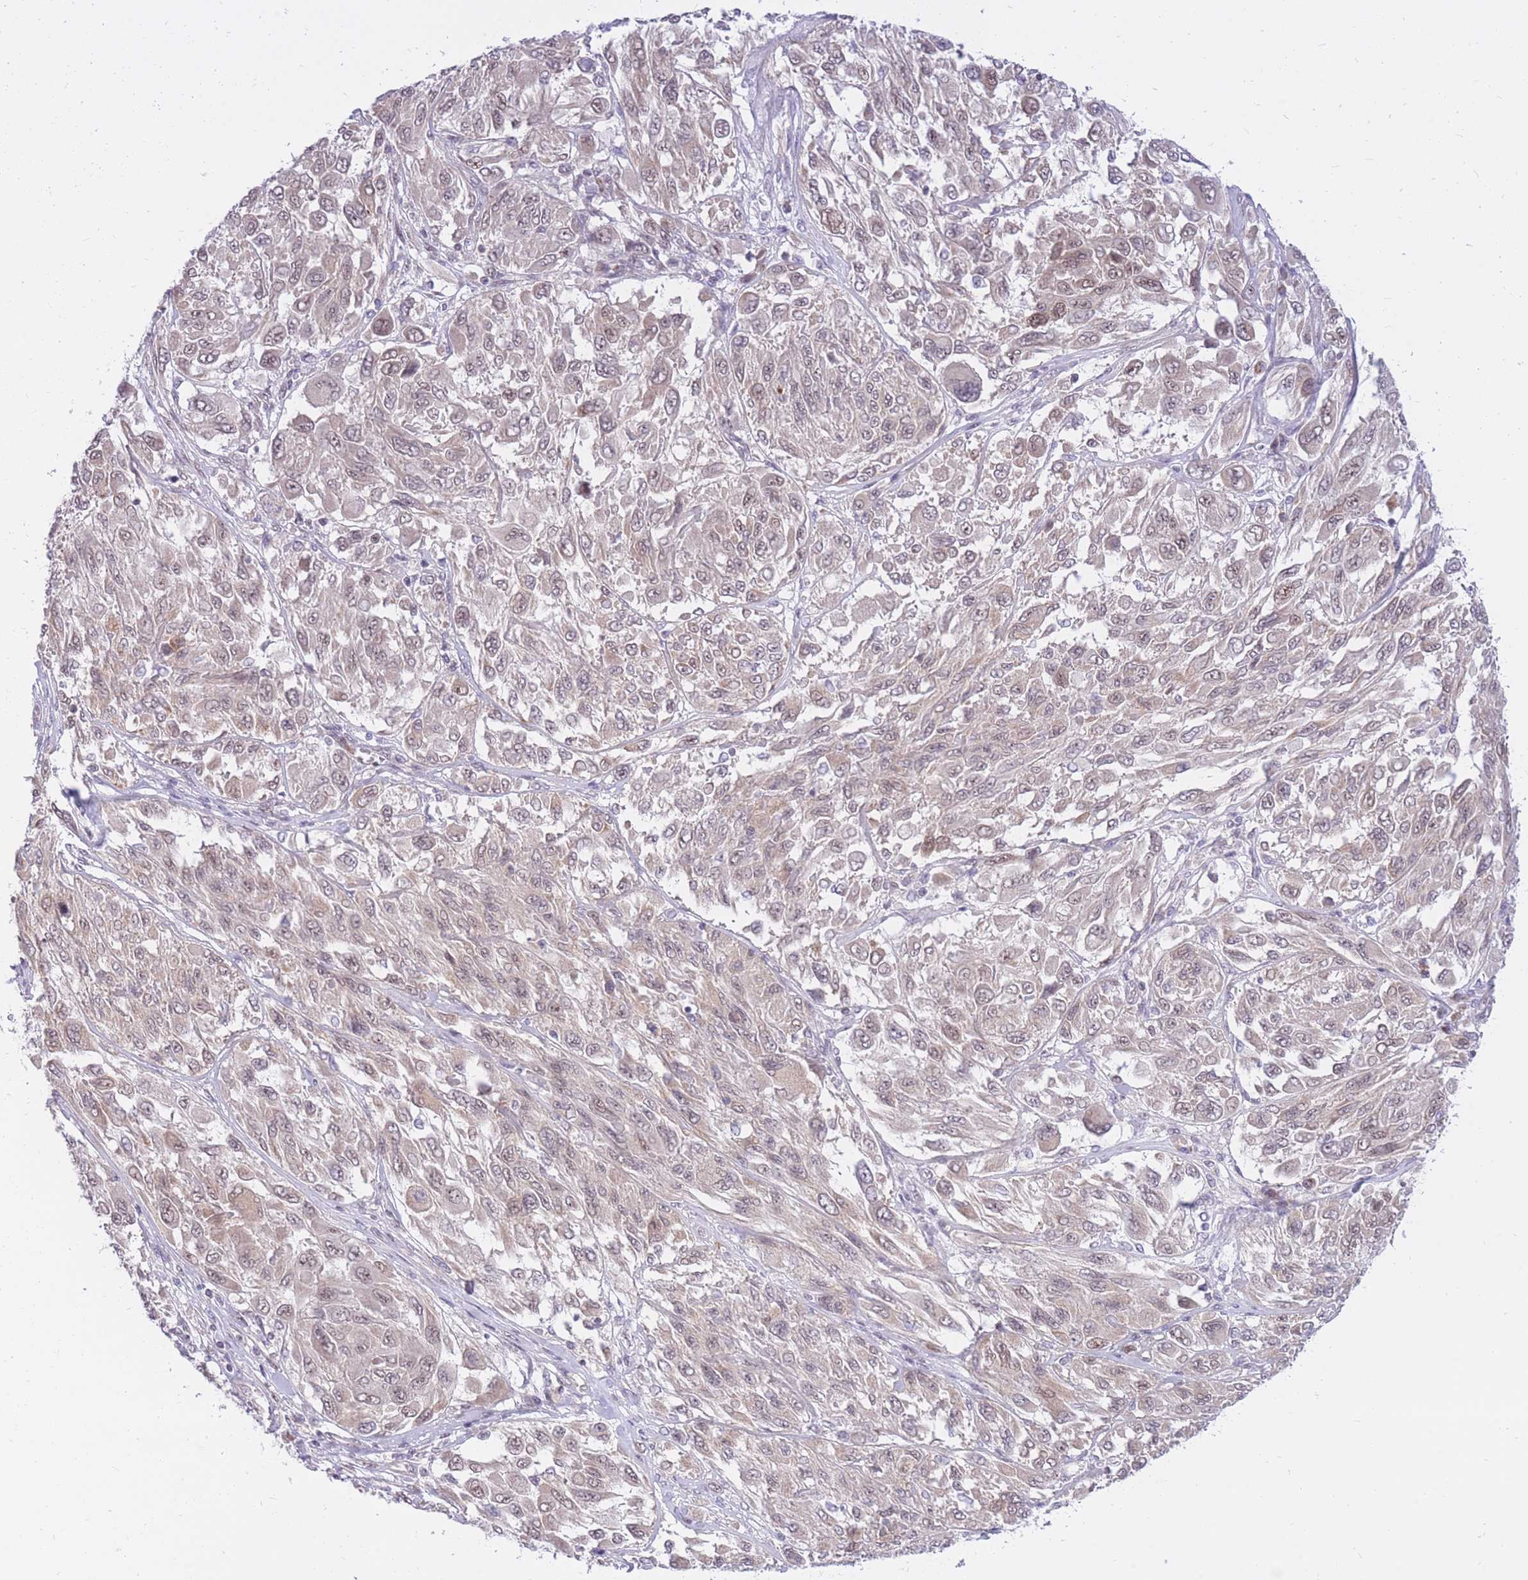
{"staining": {"intensity": "weak", "quantity": "25%-75%", "location": "nuclear"}, "tissue": "melanoma", "cell_type": "Tumor cells", "image_type": "cancer", "snomed": [{"axis": "morphology", "description": "Malignant melanoma, NOS"}, {"axis": "topography", "description": "Skin"}], "caption": "Human malignant melanoma stained with a protein marker demonstrates weak staining in tumor cells.", "gene": "MINDY2", "patient": {"sex": "female", "age": 91}}